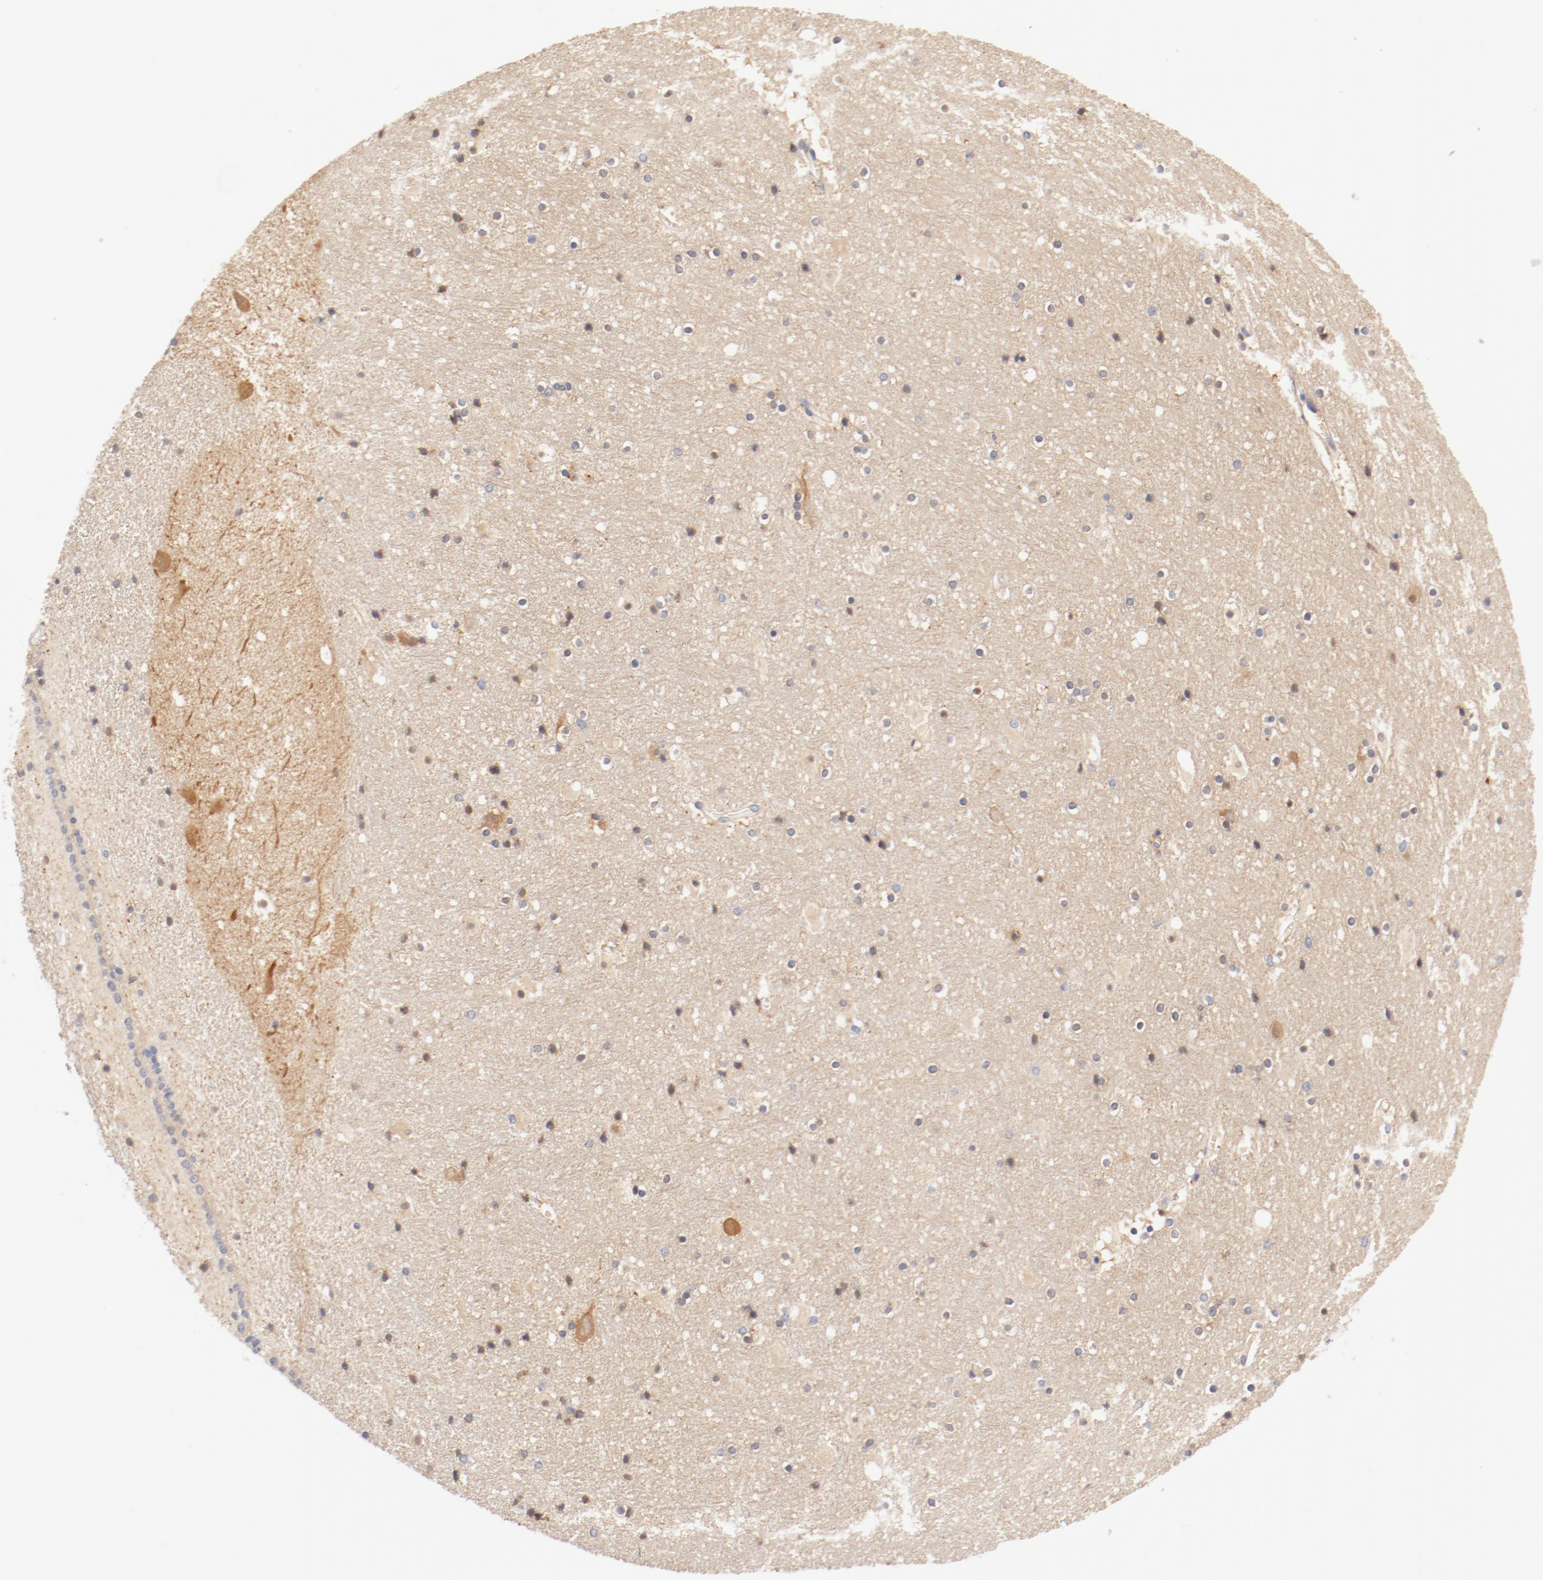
{"staining": {"intensity": "moderate", "quantity": "25%-75%", "location": "cytoplasmic/membranous"}, "tissue": "hippocampus", "cell_type": "Glial cells", "image_type": "normal", "snomed": [{"axis": "morphology", "description": "Normal tissue, NOS"}, {"axis": "topography", "description": "Hippocampus"}], "caption": "This histopathology image displays normal hippocampus stained with immunohistochemistry to label a protein in brown. The cytoplasmic/membranous of glial cells show moderate positivity for the protein. Nuclei are counter-stained blue.", "gene": "DYNC1H1", "patient": {"sex": "male", "age": 45}}